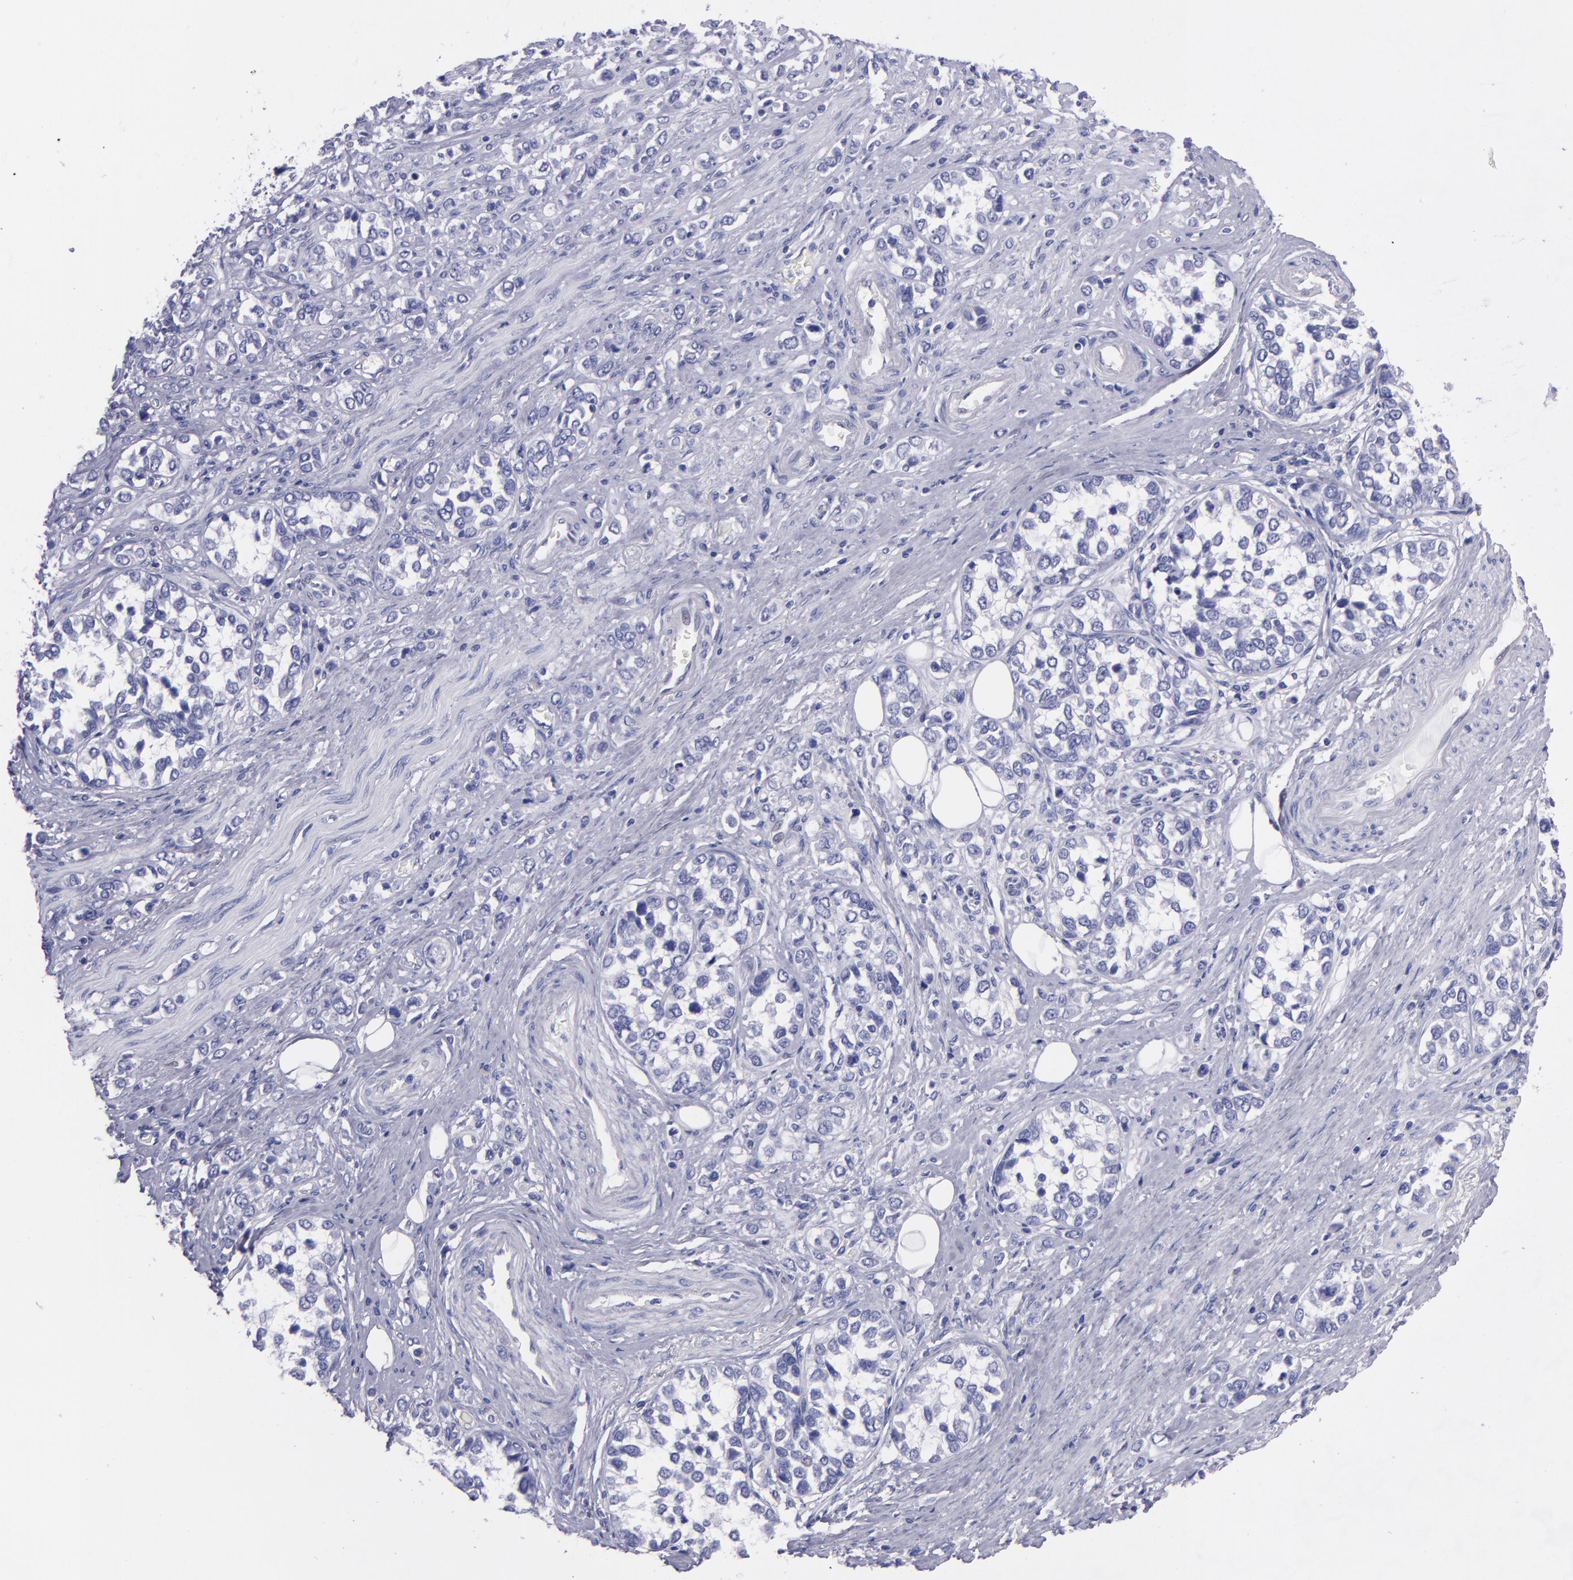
{"staining": {"intensity": "negative", "quantity": "none", "location": "none"}, "tissue": "stomach cancer", "cell_type": "Tumor cells", "image_type": "cancer", "snomed": [{"axis": "morphology", "description": "Adenocarcinoma, NOS"}, {"axis": "topography", "description": "Stomach, upper"}], "caption": "High power microscopy photomicrograph of an immunohistochemistry (IHC) micrograph of adenocarcinoma (stomach), revealing no significant staining in tumor cells.", "gene": "TG", "patient": {"sex": "male", "age": 76}}